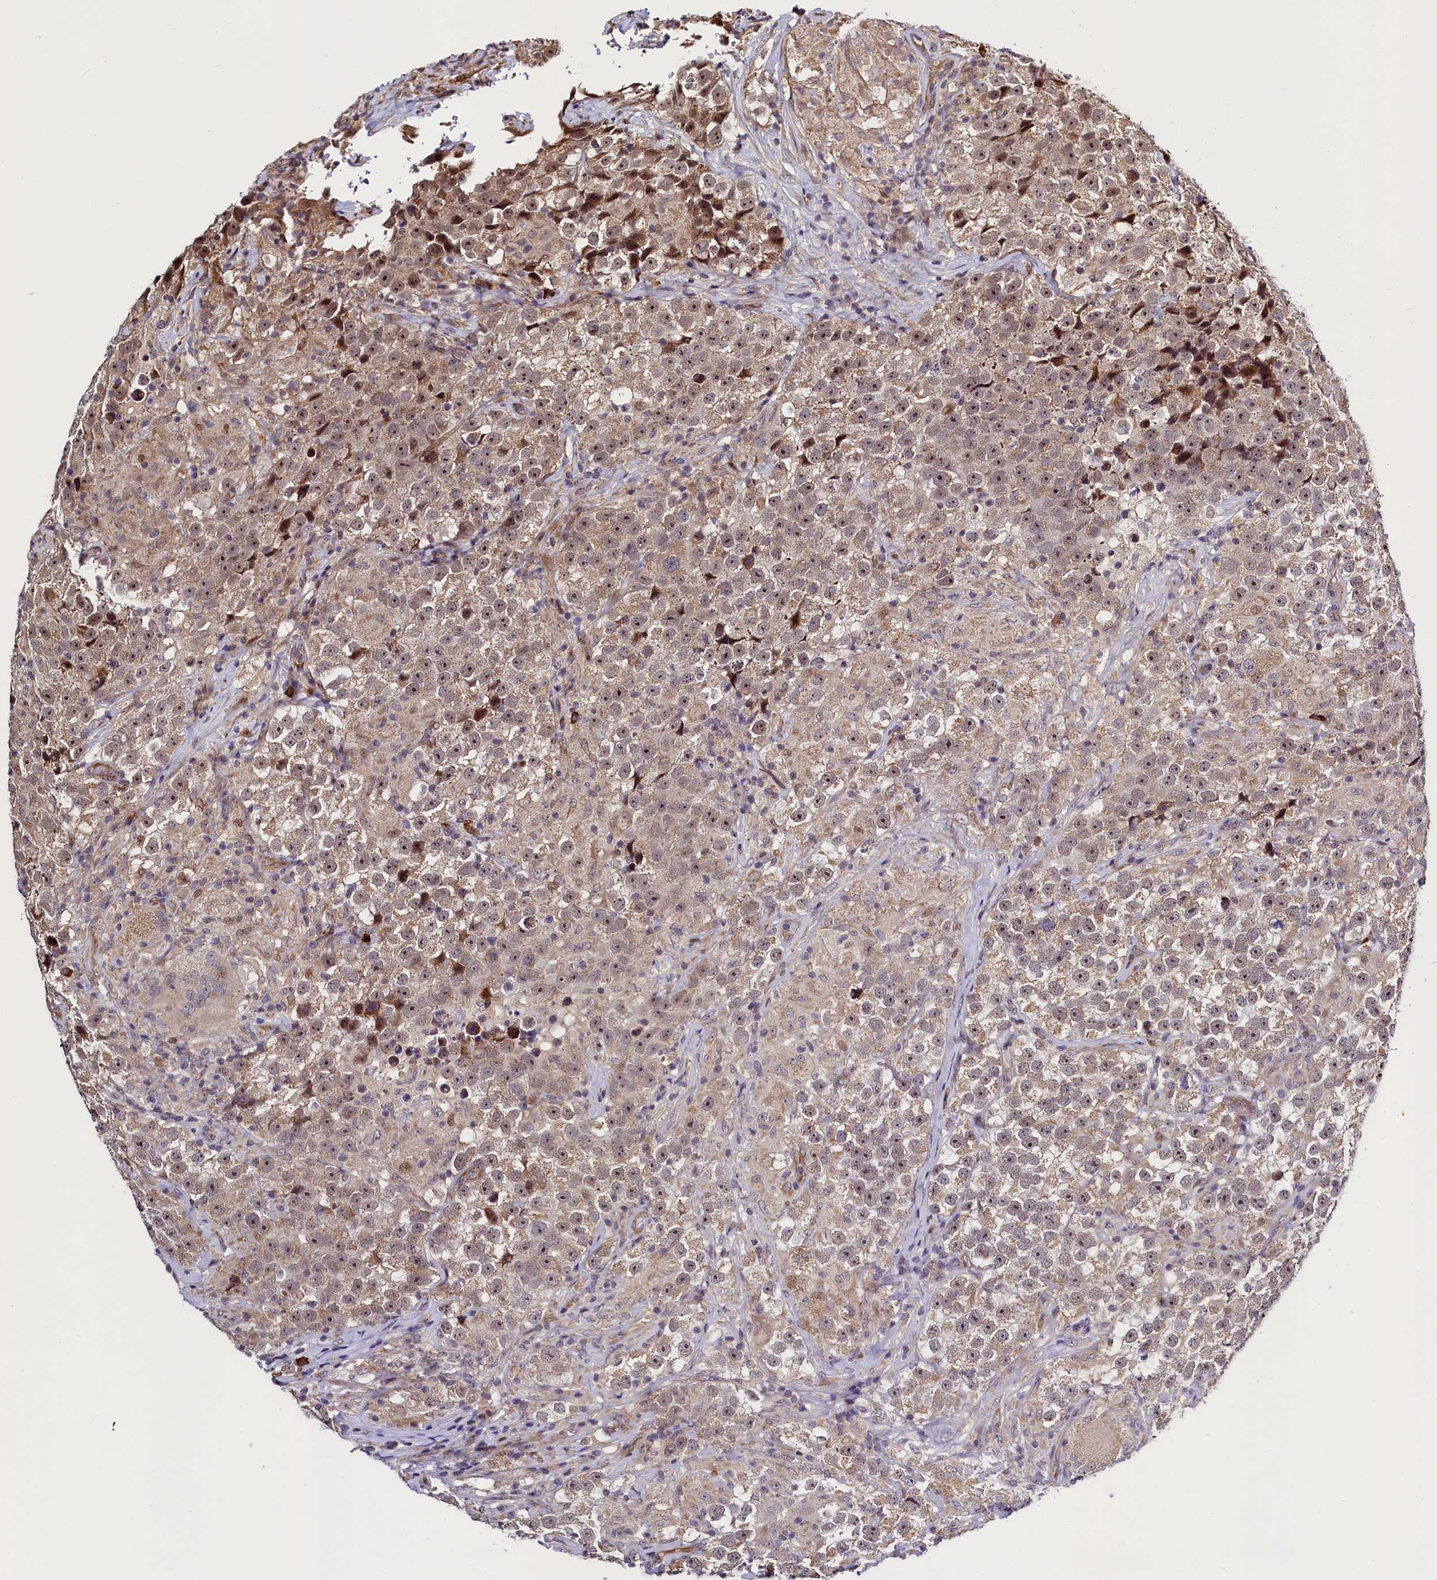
{"staining": {"intensity": "moderate", "quantity": ">75%", "location": "cytoplasmic/membranous,nuclear"}, "tissue": "testis cancer", "cell_type": "Tumor cells", "image_type": "cancer", "snomed": [{"axis": "morphology", "description": "Seminoma, NOS"}, {"axis": "topography", "description": "Testis"}], "caption": "Moderate cytoplasmic/membranous and nuclear protein expression is present in about >75% of tumor cells in testis seminoma.", "gene": "RBFA", "patient": {"sex": "male", "age": 46}}